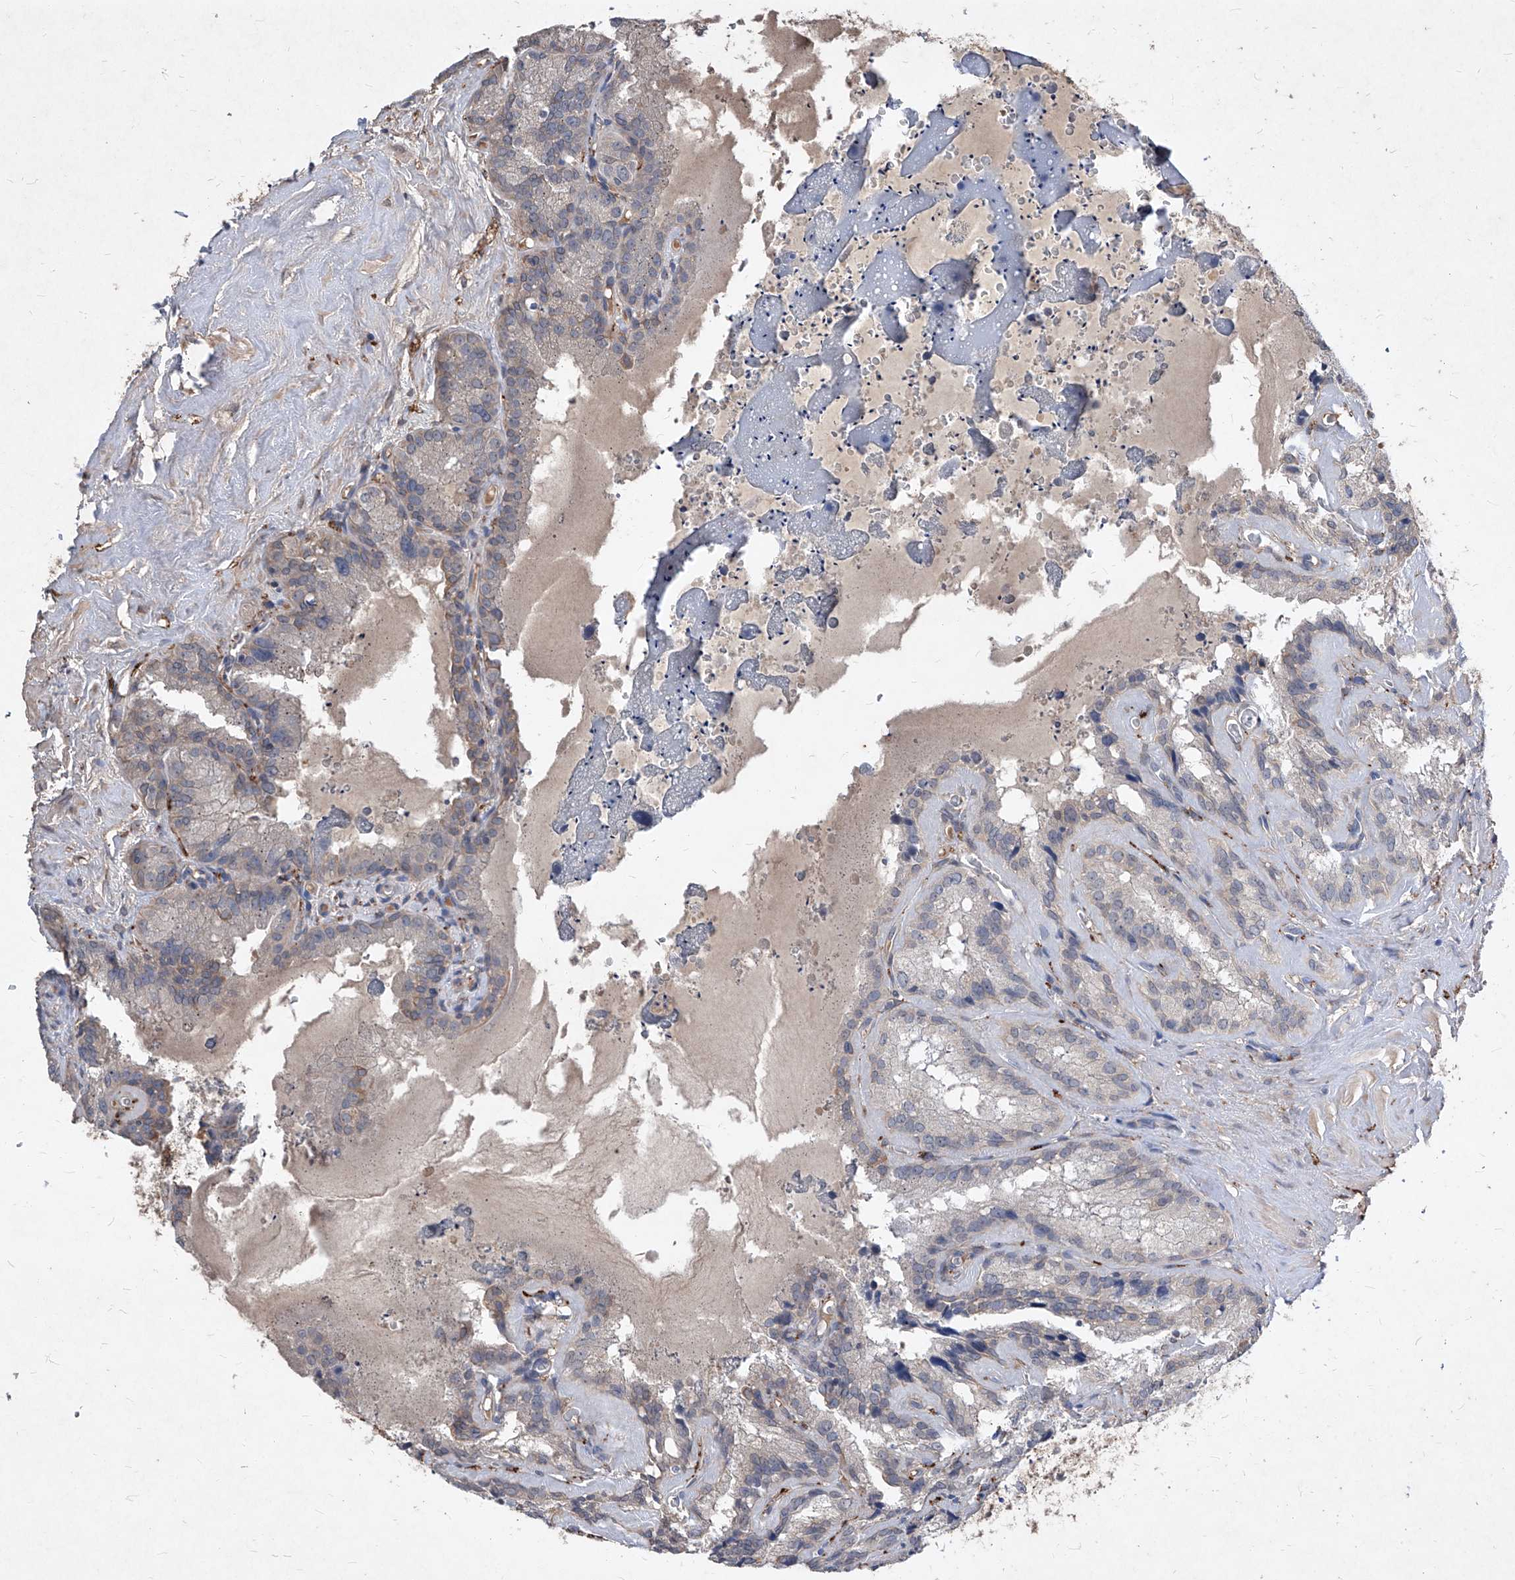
{"staining": {"intensity": "weak", "quantity": "25%-75%", "location": "cytoplasmic/membranous"}, "tissue": "seminal vesicle", "cell_type": "Glandular cells", "image_type": "normal", "snomed": [{"axis": "morphology", "description": "Normal tissue, NOS"}, {"axis": "topography", "description": "Prostate"}, {"axis": "topography", "description": "Seminal veicle"}], "caption": "Brown immunohistochemical staining in benign human seminal vesicle exhibits weak cytoplasmic/membranous expression in approximately 25%-75% of glandular cells.", "gene": "SYNGR1", "patient": {"sex": "male", "age": 59}}